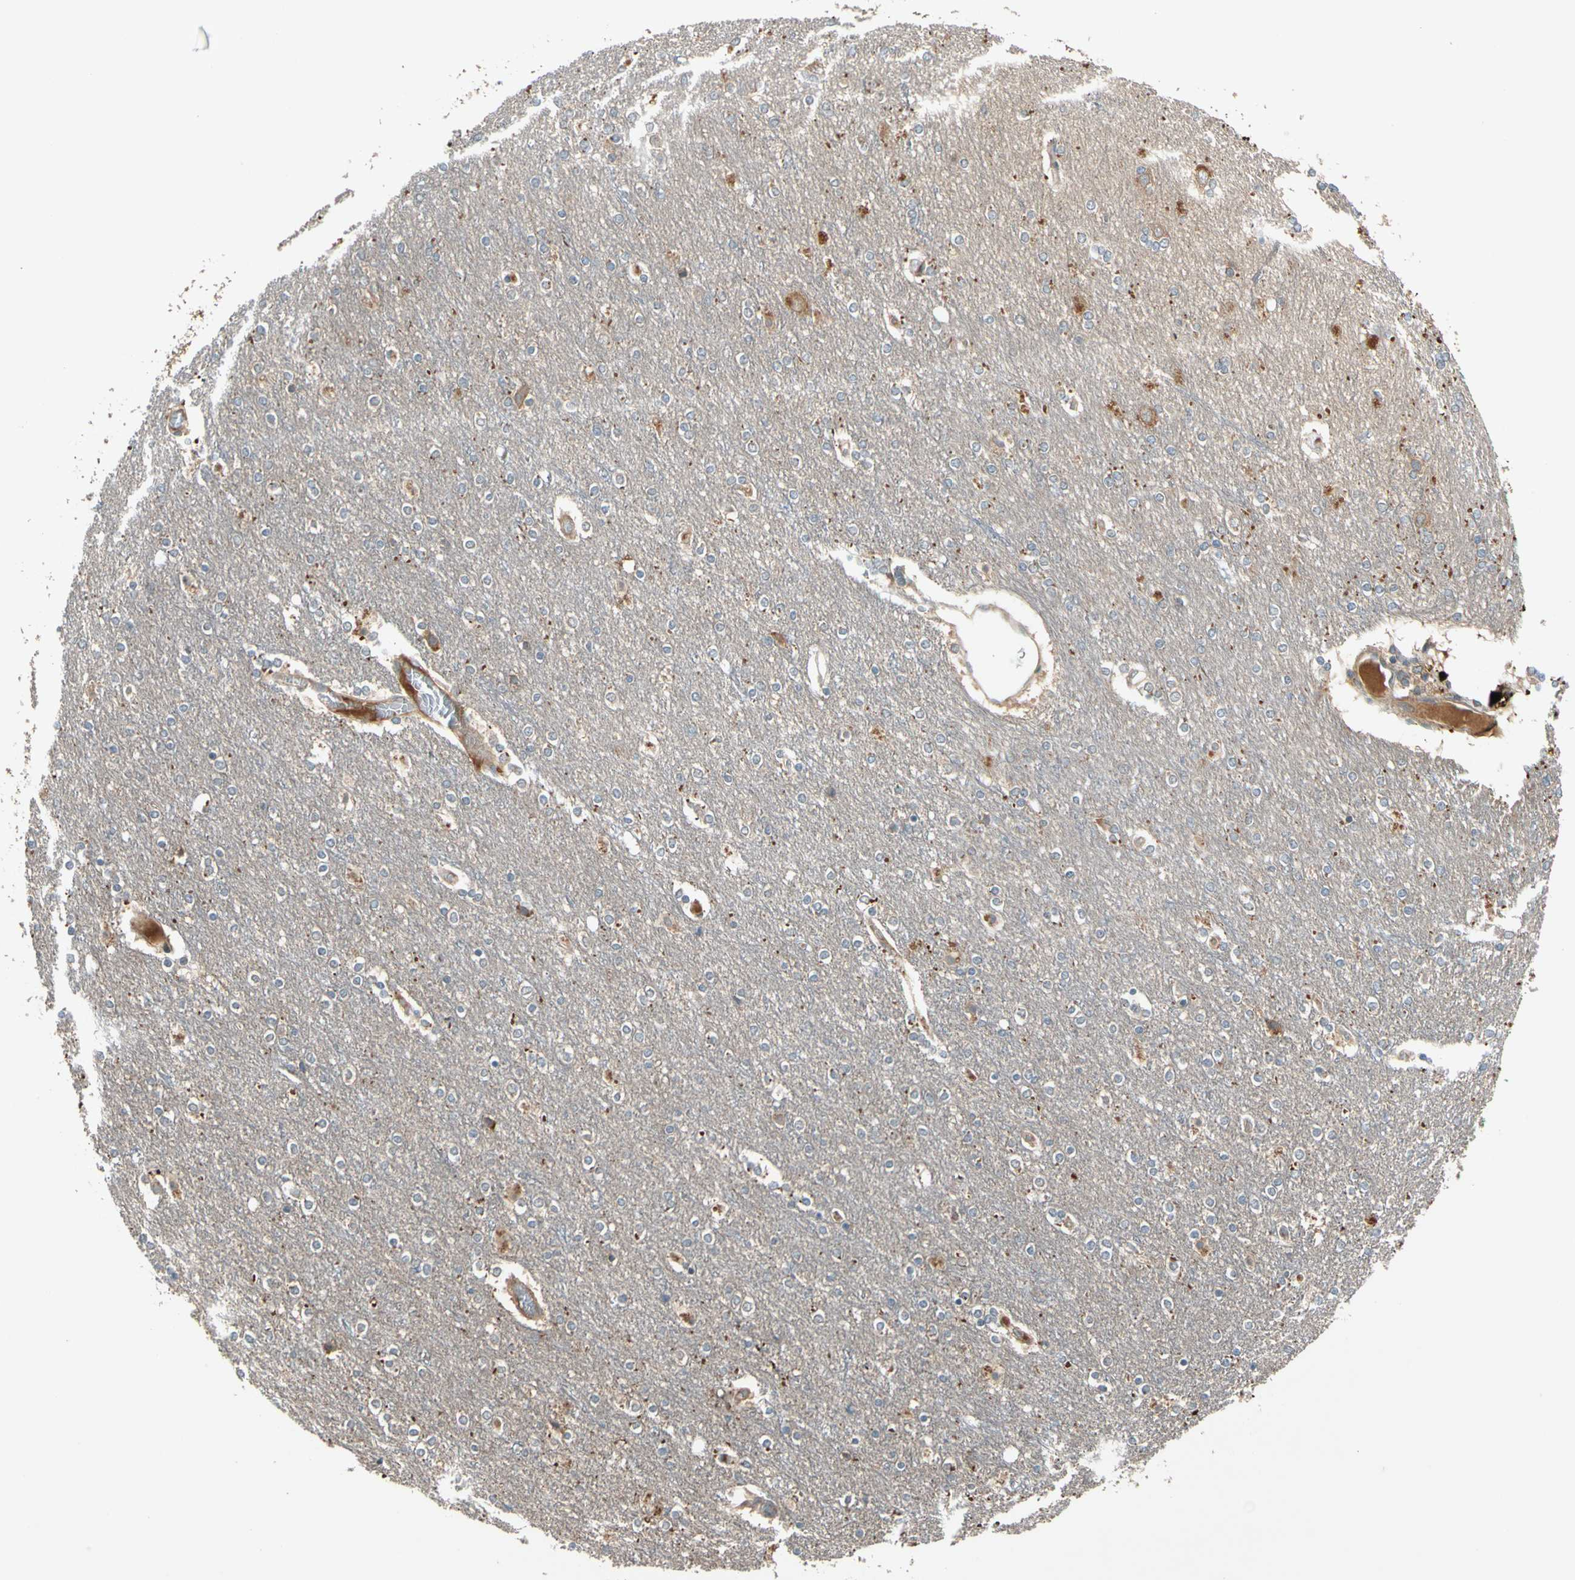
{"staining": {"intensity": "weak", "quantity": "25%-75%", "location": "cytoplasmic/membranous"}, "tissue": "cerebral cortex", "cell_type": "Endothelial cells", "image_type": "normal", "snomed": [{"axis": "morphology", "description": "Normal tissue, NOS"}, {"axis": "topography", "description": "Cerebral cortex"}], "caption": "IHC of unremarkable human cerebral cortex demonstrates low levels of weak cytoplasmic/membranous expression in about 25%-75% of endothelial cells.", "gene": "ACVR1C", "patient": {"sex": "female", "age": 54}}